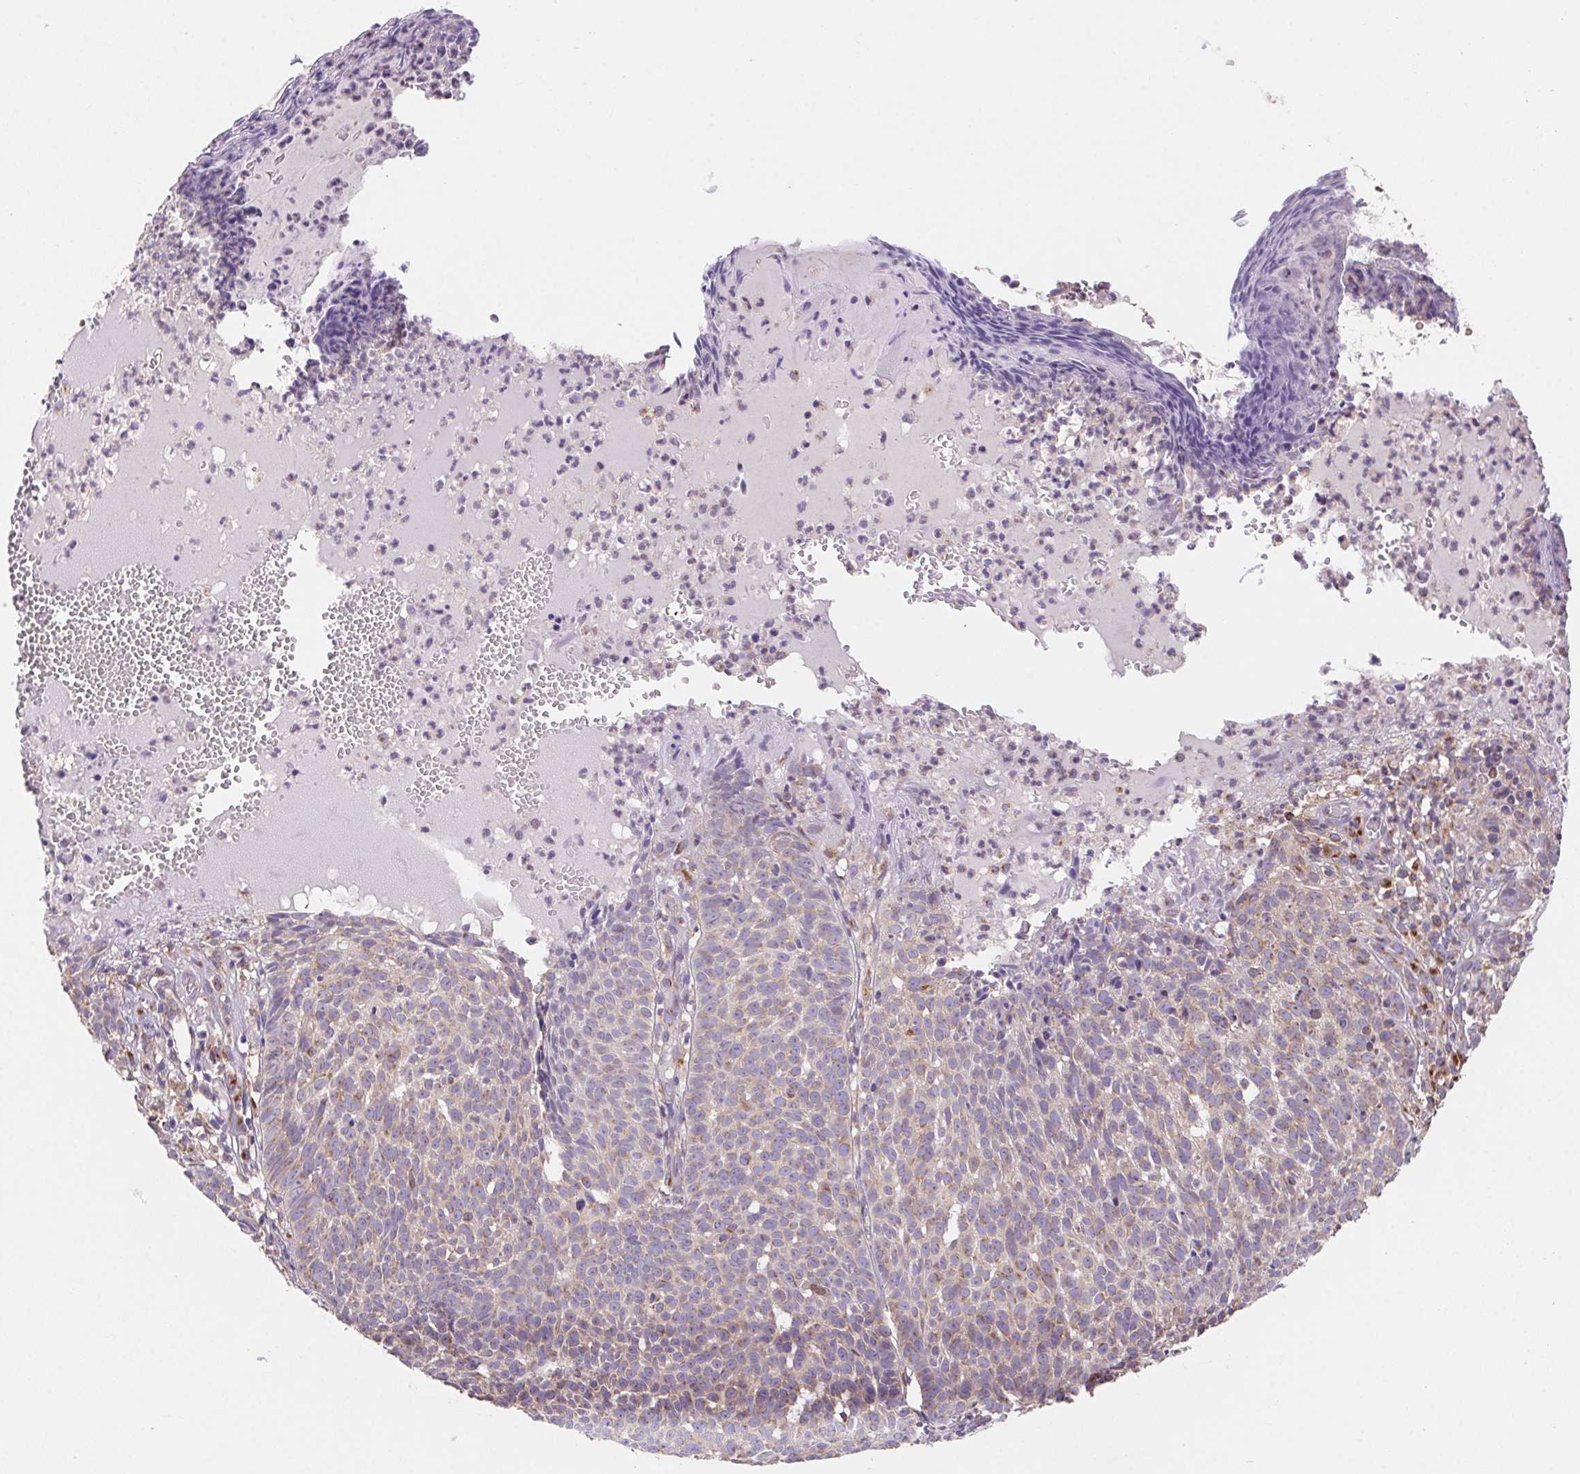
{"staining": {"intensity": "weak", "quantity": "<25%", "location": "cytoplasmic/membranous"}, "tissue": "skin cancer", "cell_type": "Tumor cells", "image_type": "cancer", "snomed": [{"axis": "morphology", "description": "Basal cell carcinoma"}, {"axis": "topography", "description": "Skin"}], "caption": "Basal cell carcinoma (skin) stained for a protein using immunohistochemistry (IHC) reveals no expression tumor cells.", "gene": "RAB1A", "patient": {"sex": "male", "age": 90}}